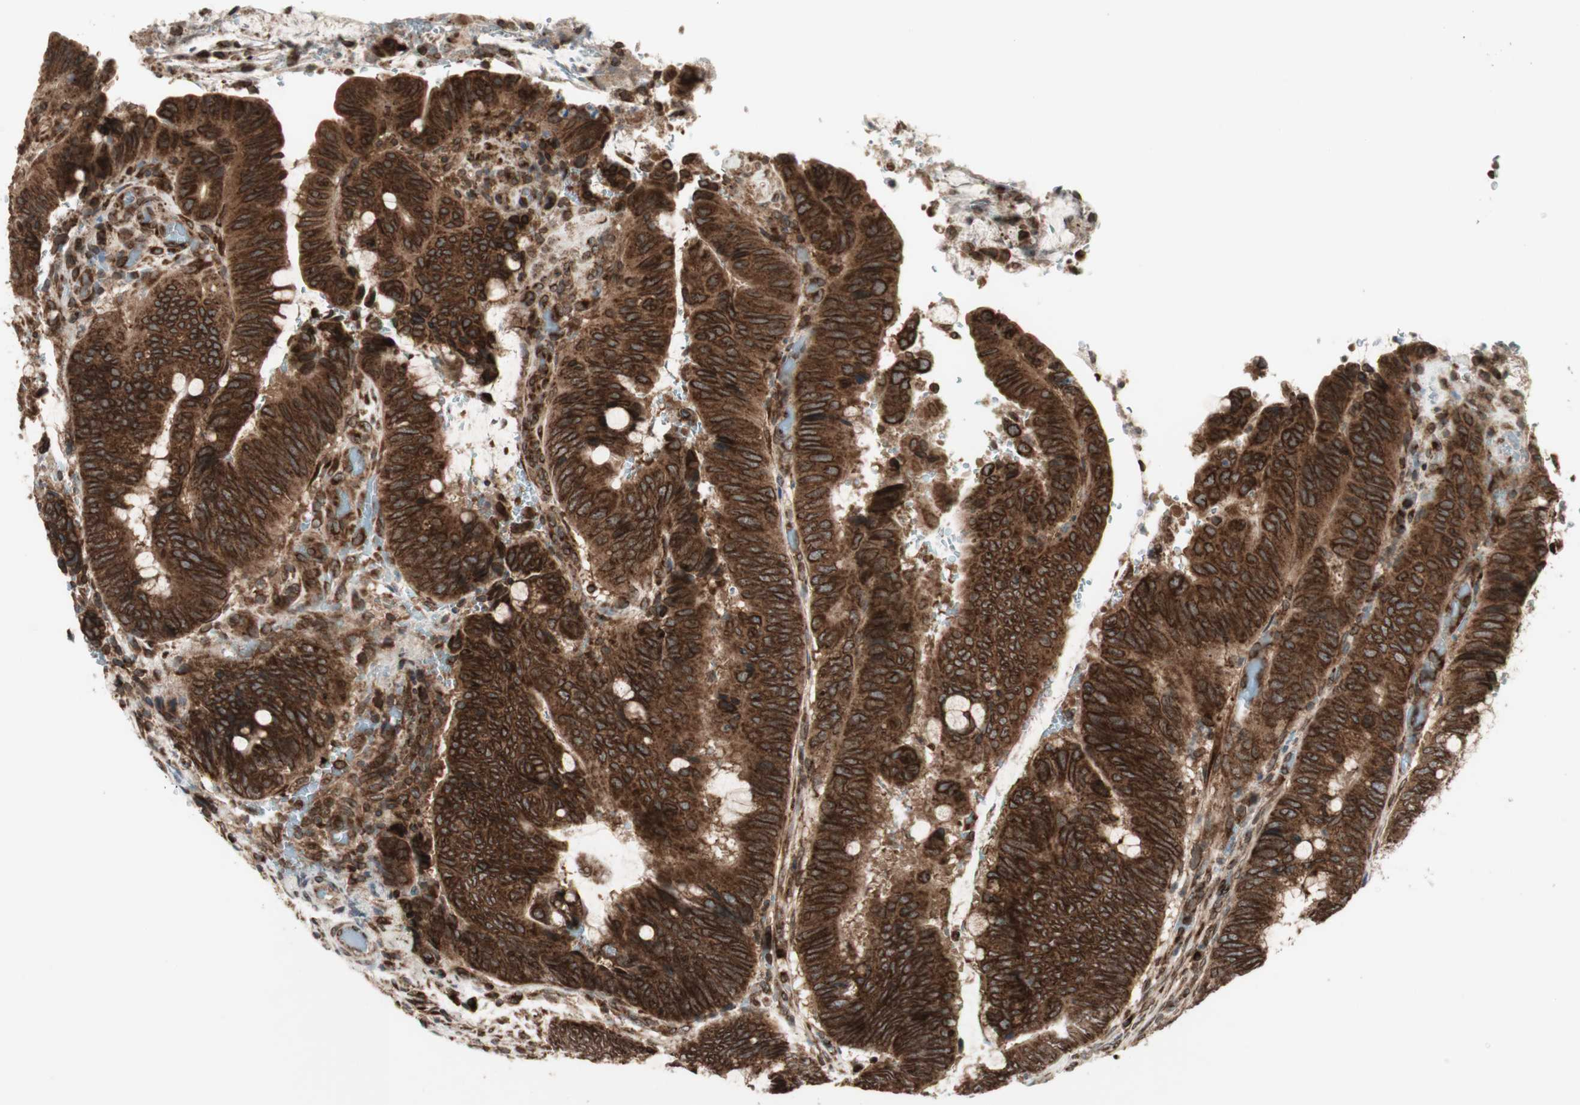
{"staining": {"intensity": "strong", "quantity": ">75%", "location": "cytoplasmic/membranous,nuclear"}, "tissue": "colorectal cancer", "cell_type": "Tumor cells", "image_type": "cancer", "snomed": [{"axis": "morphology", "description": "Normal tissue, NOS"}, {"axis": "morphology", "description": "Adenocarcinoma, NOS"}, {"axis": "topography", "description": "Rectum"}, {"axis": "topography", "description": "Peripheral nerve tissue"}], "caption": "High-magnification brightfield microscopy of colorectal cancer (adenocarcinoma) stained with DAB (3,3'-diaminobenzidine) (brown) and counterstained with hematoxylin (blue). tumor cells exhibit strong cytoplasmic/membranous and nuclear staining is identified in approximately>75% of cells.", "gene": "NUP62", "patient": {"sex": "male", "age": 92}}